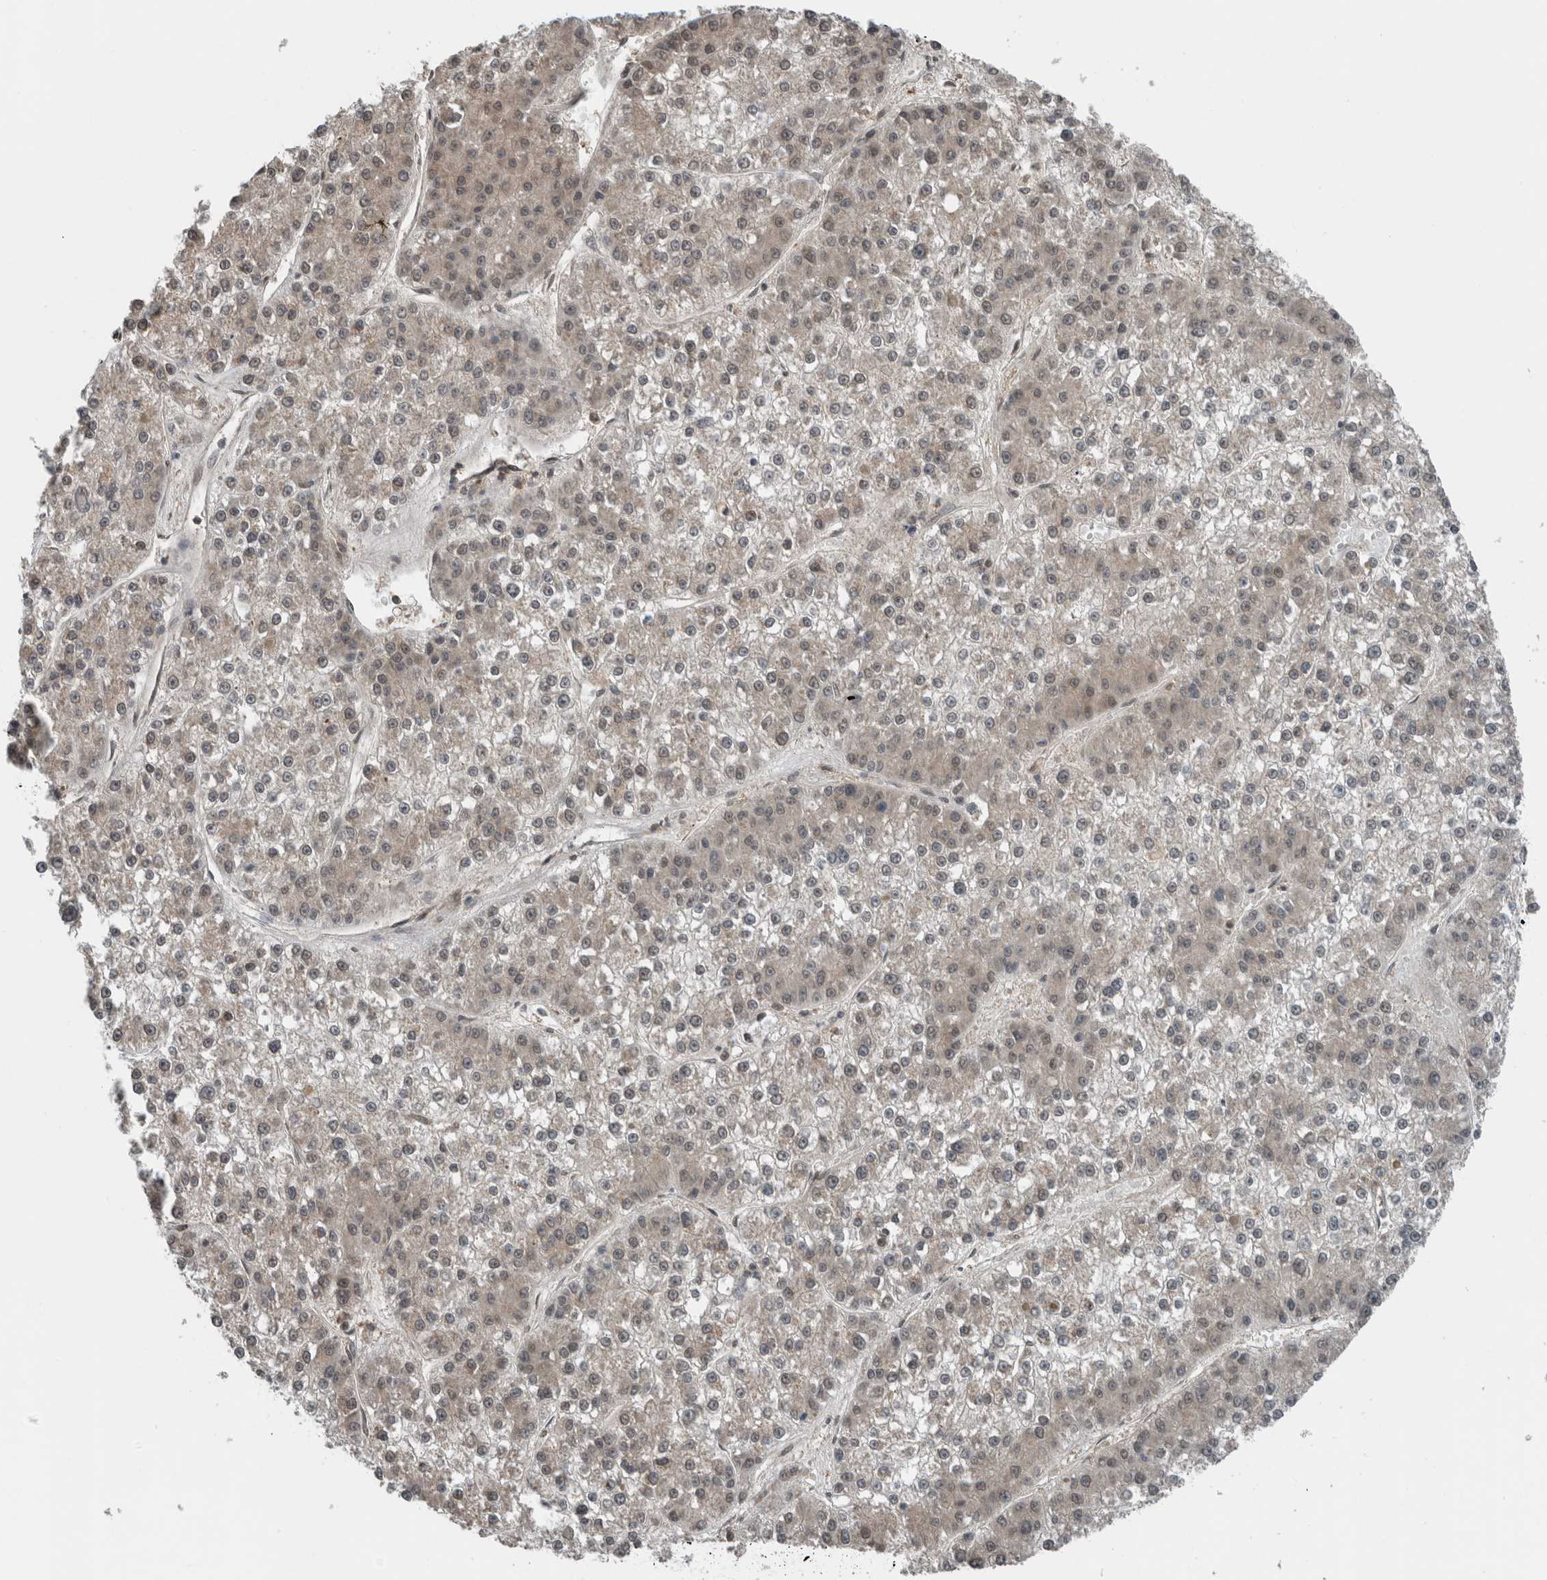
{"staining": {"intensity": "weak", "quantity": "<25%", "location": "cytoplasmic/membranous"}, "tissue": "liver cancer", "cell_type": "Tumor cells", "image_type": "cancer", "snomed": [{"axis": "morphology", "description": "Carcinoma, Hepatocellular, NOS"}, {"axis": "topography", "description": "Liver"}], "caption": "The image displays no staining of tumor cells in liver cancer.", "gene": "SPAG7", "patient": {"sex": "female", "age": 73}}